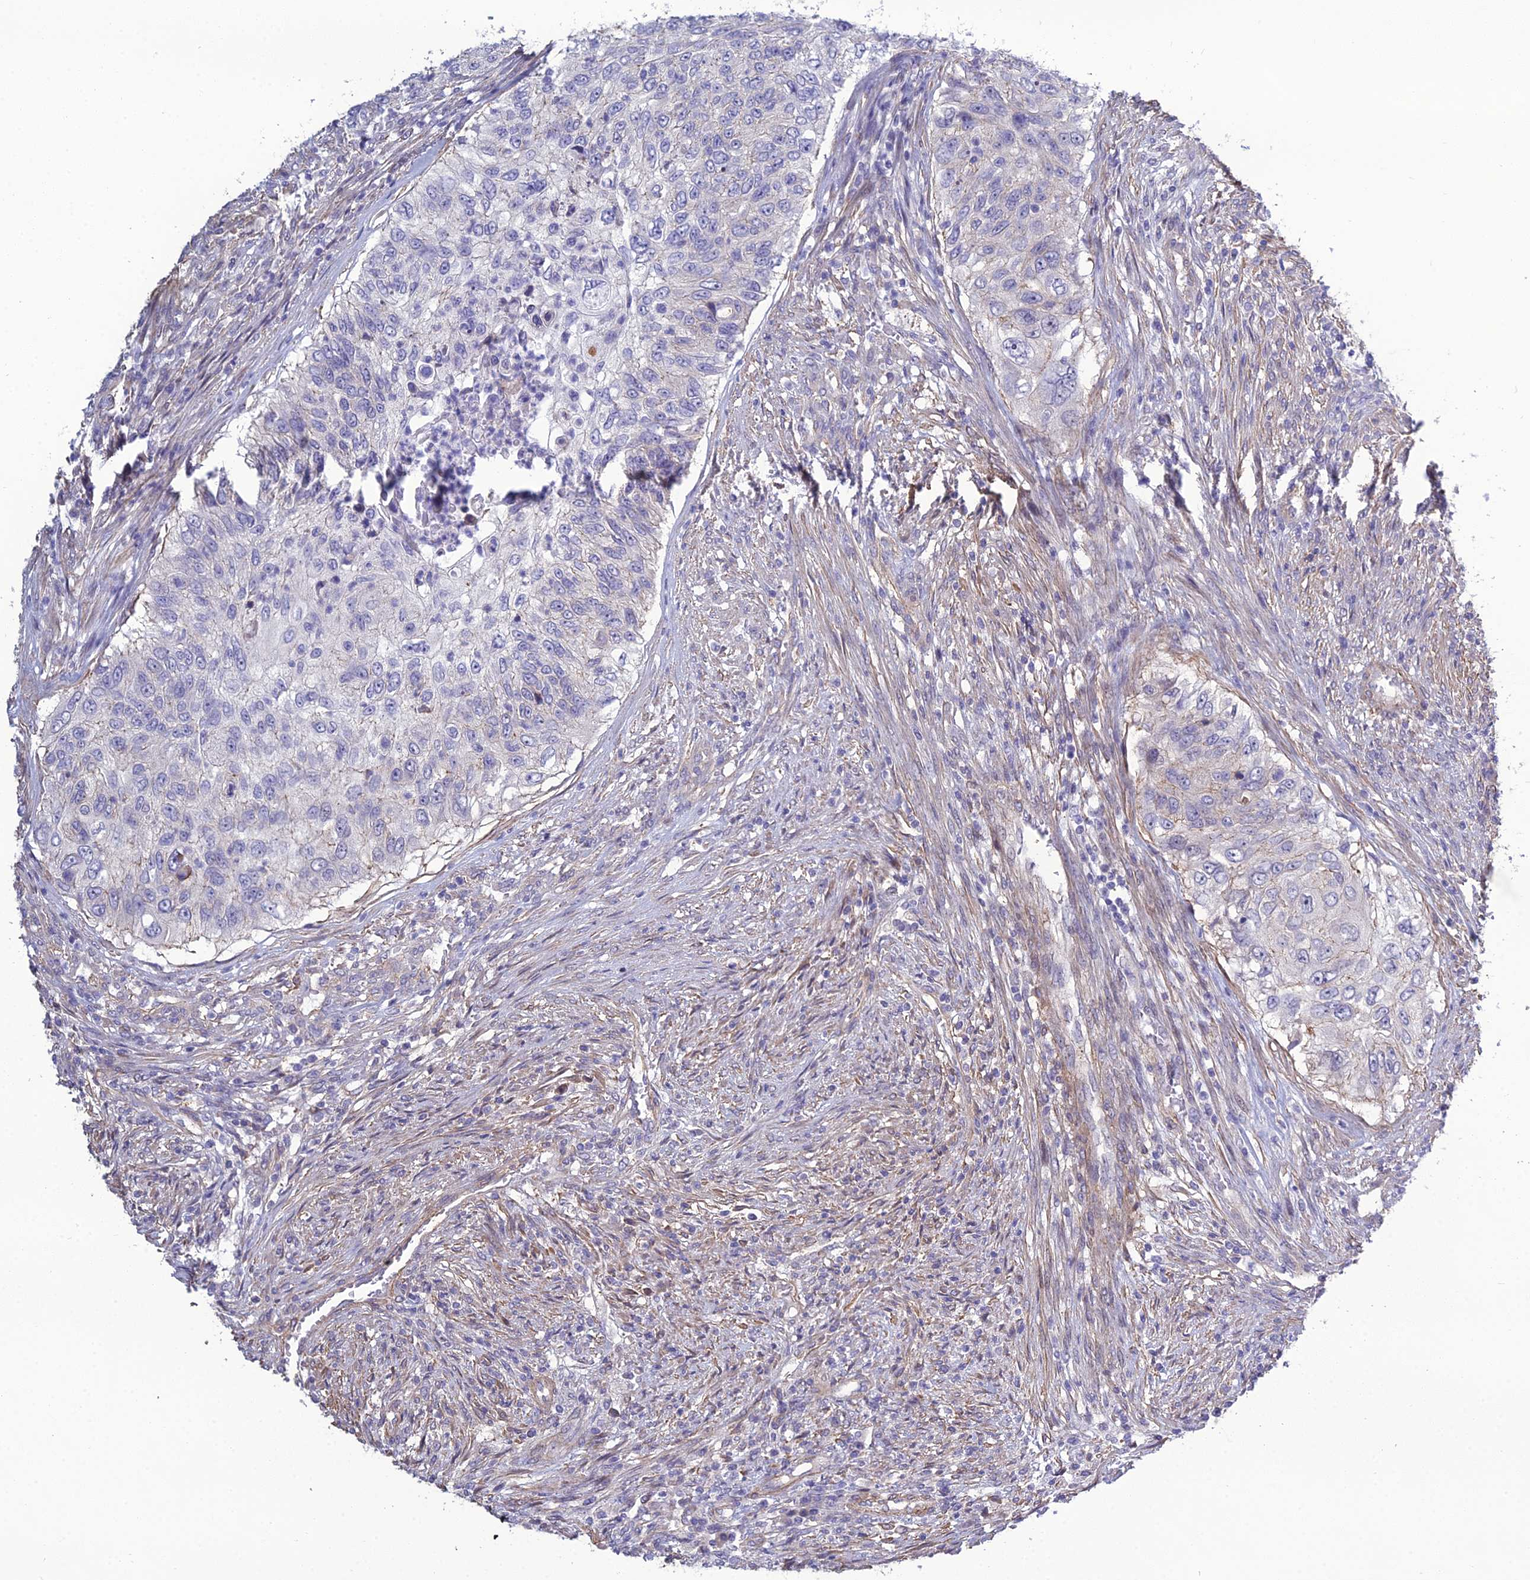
{"staining": {"intensity": "negative", "quantity": "none", "location": "none"}, "tissue": "urothelial cancer", "cell_type": "Tumor cells", "image_type": "cancer", "snomed": [{"axis": "morphology", "description": "Urothelial carcinoma, High grade"}, {"axis": "topography", "description": "Urinary bladder"}], "caption": "Immunohistochemistry (IHC) photomicrograph of human high-grade urothelial carcinoma stained for a protein (brown), which reveals no staining in tumor cells.", "gene": "LZTS2", "patient": {"sex": "female", "age": 60}}